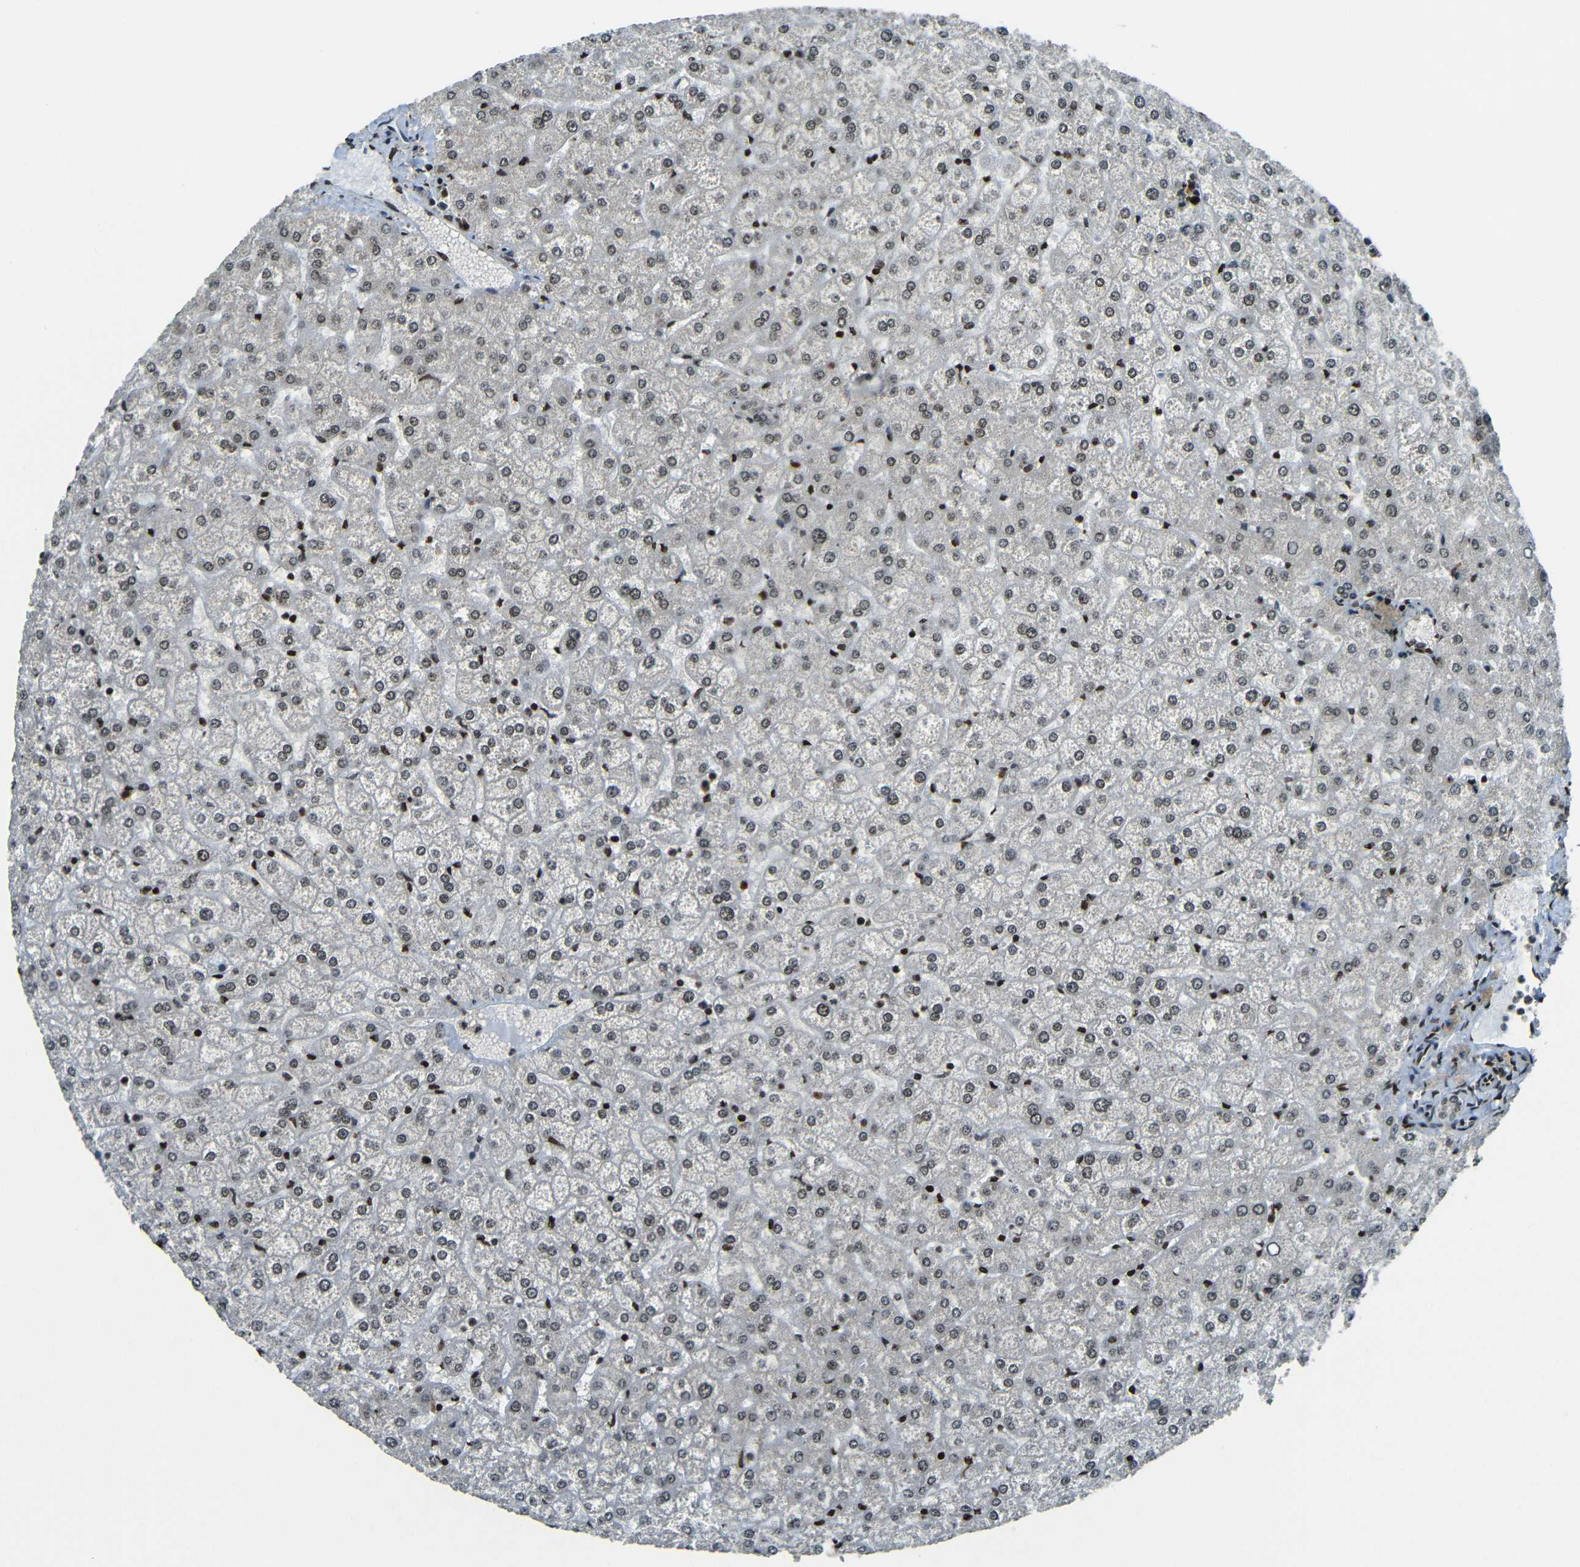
{"staining": {"intensity": "weak", "quantity": "25%-75%", "location": "nuclear"}, "tissue": "liver", "cell_type": "Cholangiocytes", "image_type": "normal", "snomed": [{"axis": "morphology", "description": "Normal tissue, NOS"}, {"axis": "topography", "description": "Liver"}], "caption": "This histopathology image exhibits immunohistochemistry staining of normal liver, with low weak nuclear positivity in approximately 25%-75% of cholangiocytes.", "gene": "PSIP1", "patient": {"sex": "female", "age": 32}}